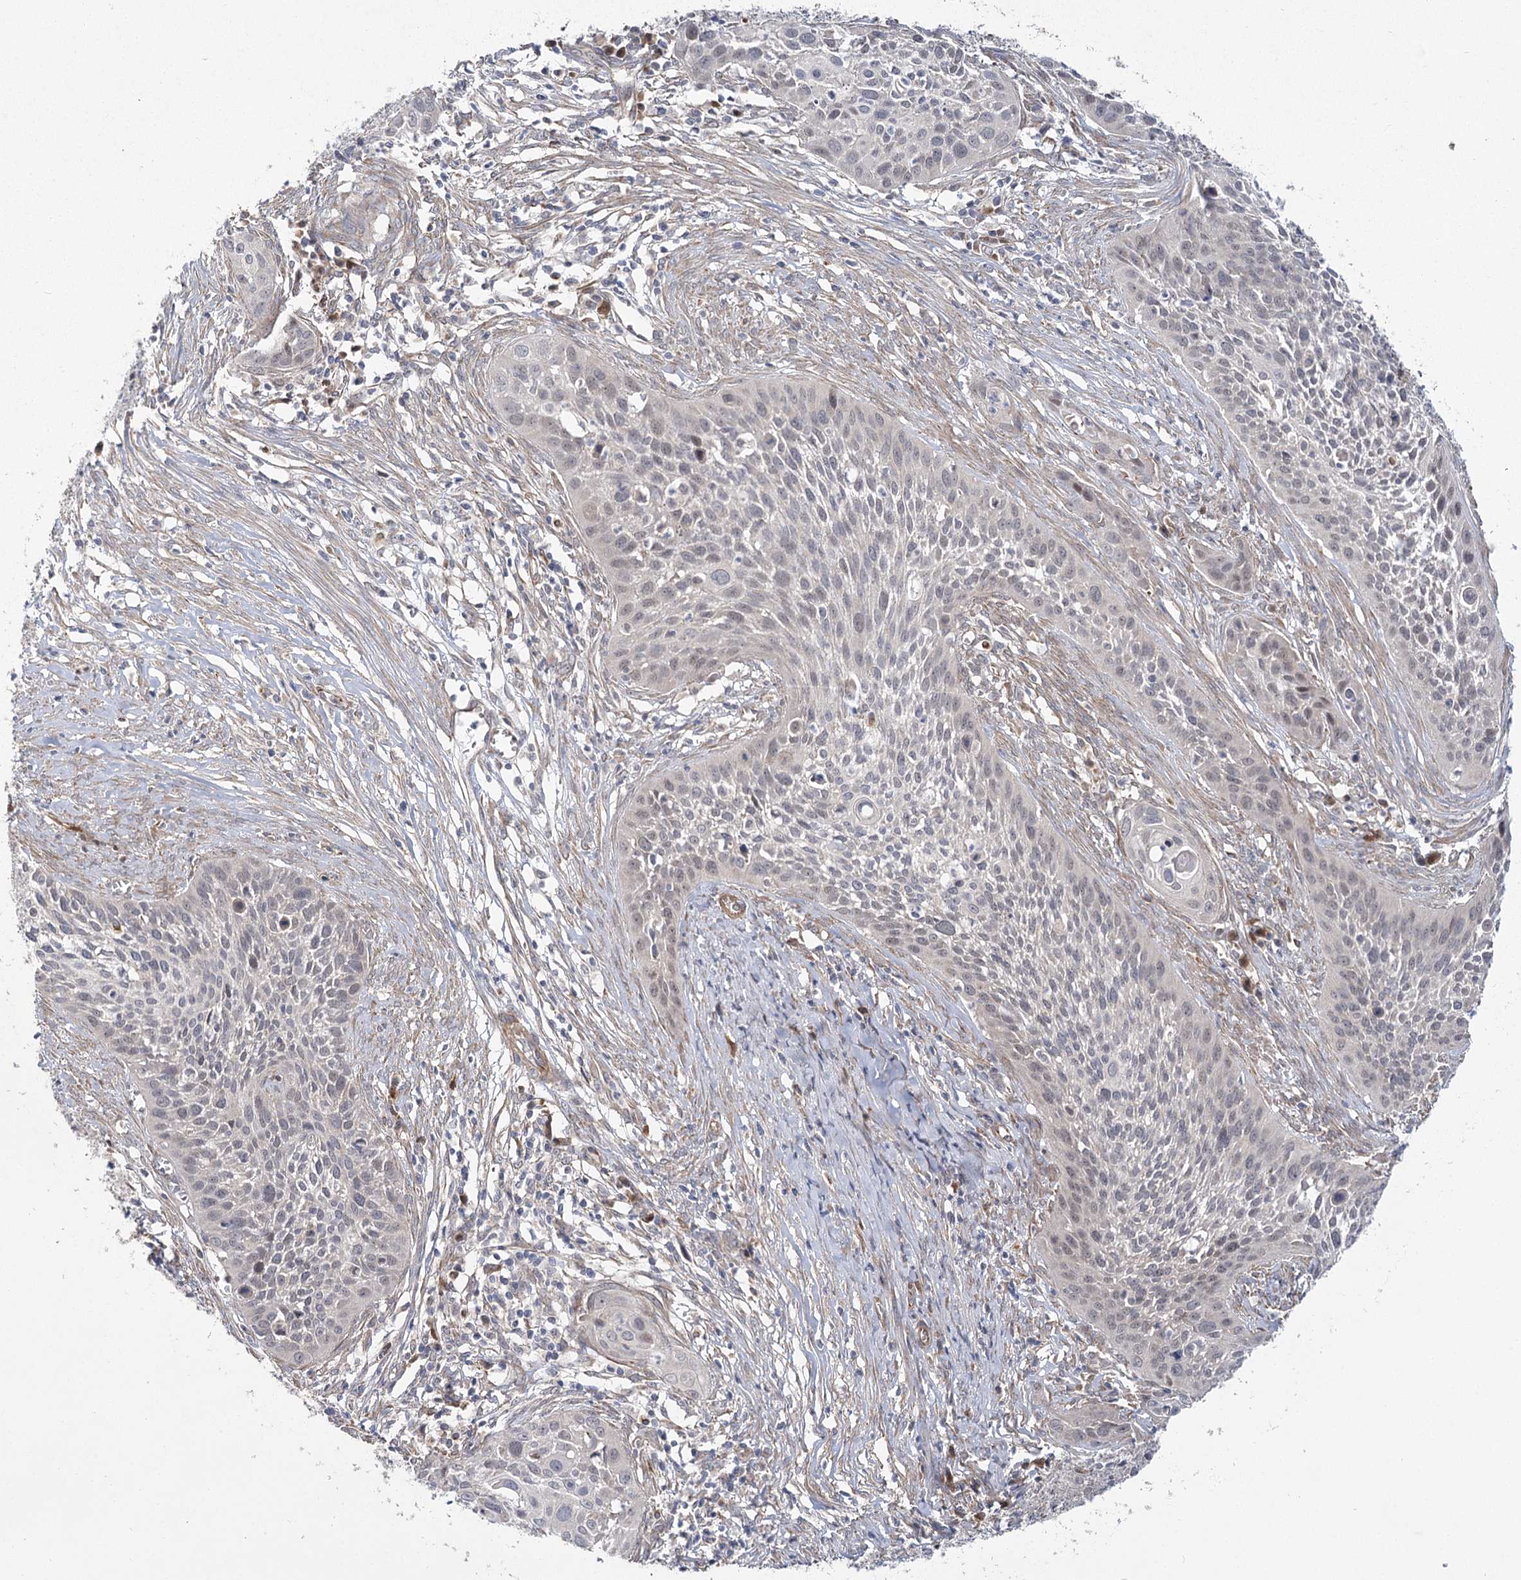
{"staining": {"intensity": "negative", "quantity": "none", "location": "none"}, "tissue": "cervical cancer", "cell_type": "Tumor cells", "image_type": "cancer", "snomed": [{"axis": "morphology", "description": "Squamous cell carcinoma, NOS"}, {"axis": "topography", "description": "Cervix"}], "caption": "Protein analysis of squamous cell carcinoma (cervical) exhibits no significant staining in tumor cells. Brightfield microscopy of immunohistochemistry (IHC) stained with DAB (brown) and hematoxylin (blue), captured at high magnification.", "gene": "TBC1D9B", "patient": {"sex": "female", "age": 34}}